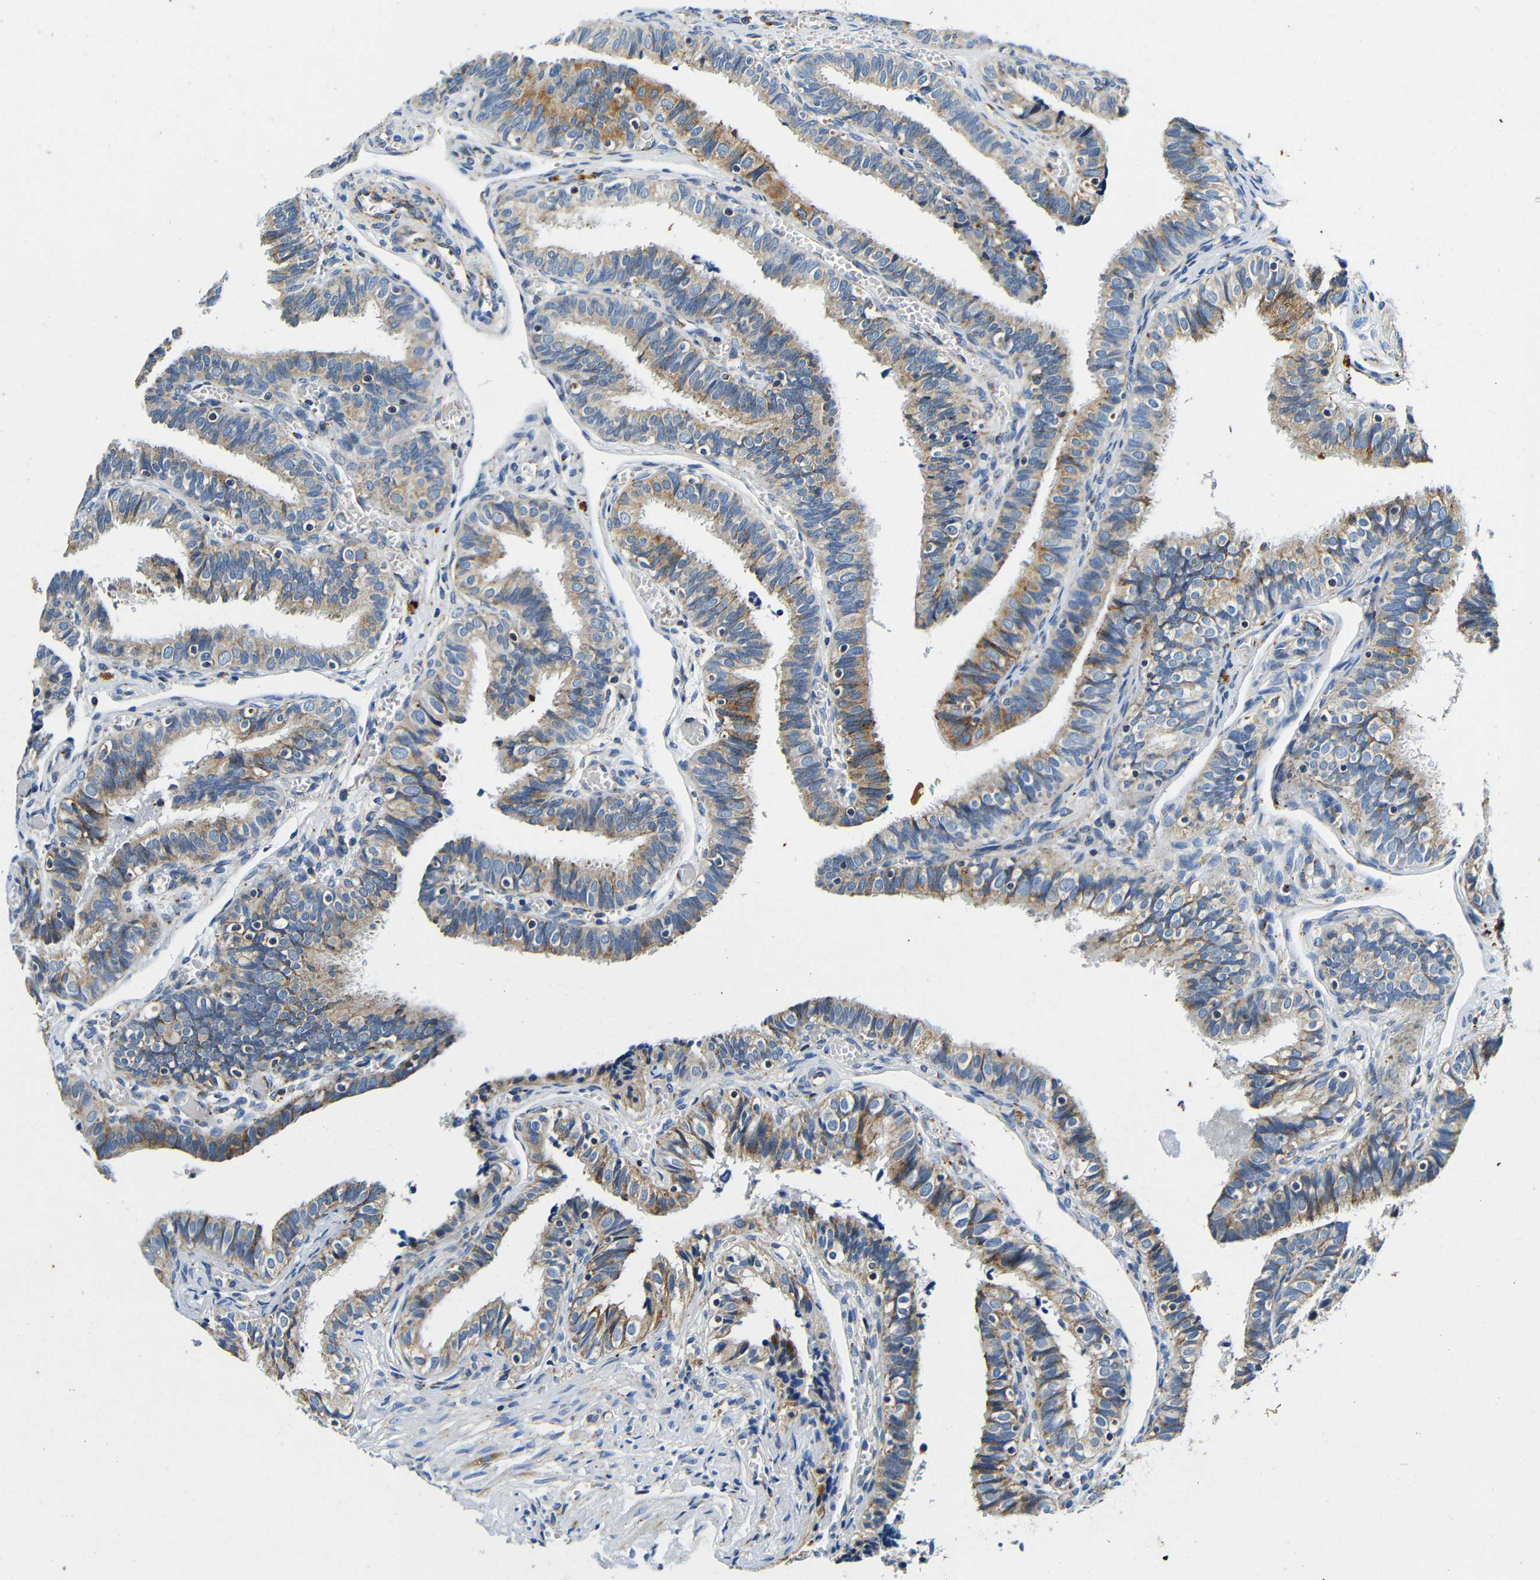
{"staining": {"intensity": "moderate", "quantity": ">75%", "location": "cytoplasmic/membranous"}, "tissue": "fallopian tube", "cell_type": "Glandular cells", "image_type": "normal", "snomed": [{"axis": "morphology", "description": "Normal tissue, NOS"}, {"axis": "topography", "description": "Fallopian tube"}], "caption": "Protein expression analysis of benign fallopian tube shows moderate cytoplasmic/membranous positivity in approximately >75% of glandular cells. (brown staining indicates protein expression, while blue staining denotes nuclei).", "gene": "GALNT18", "patient": {"sex": "female", "age": 46}}